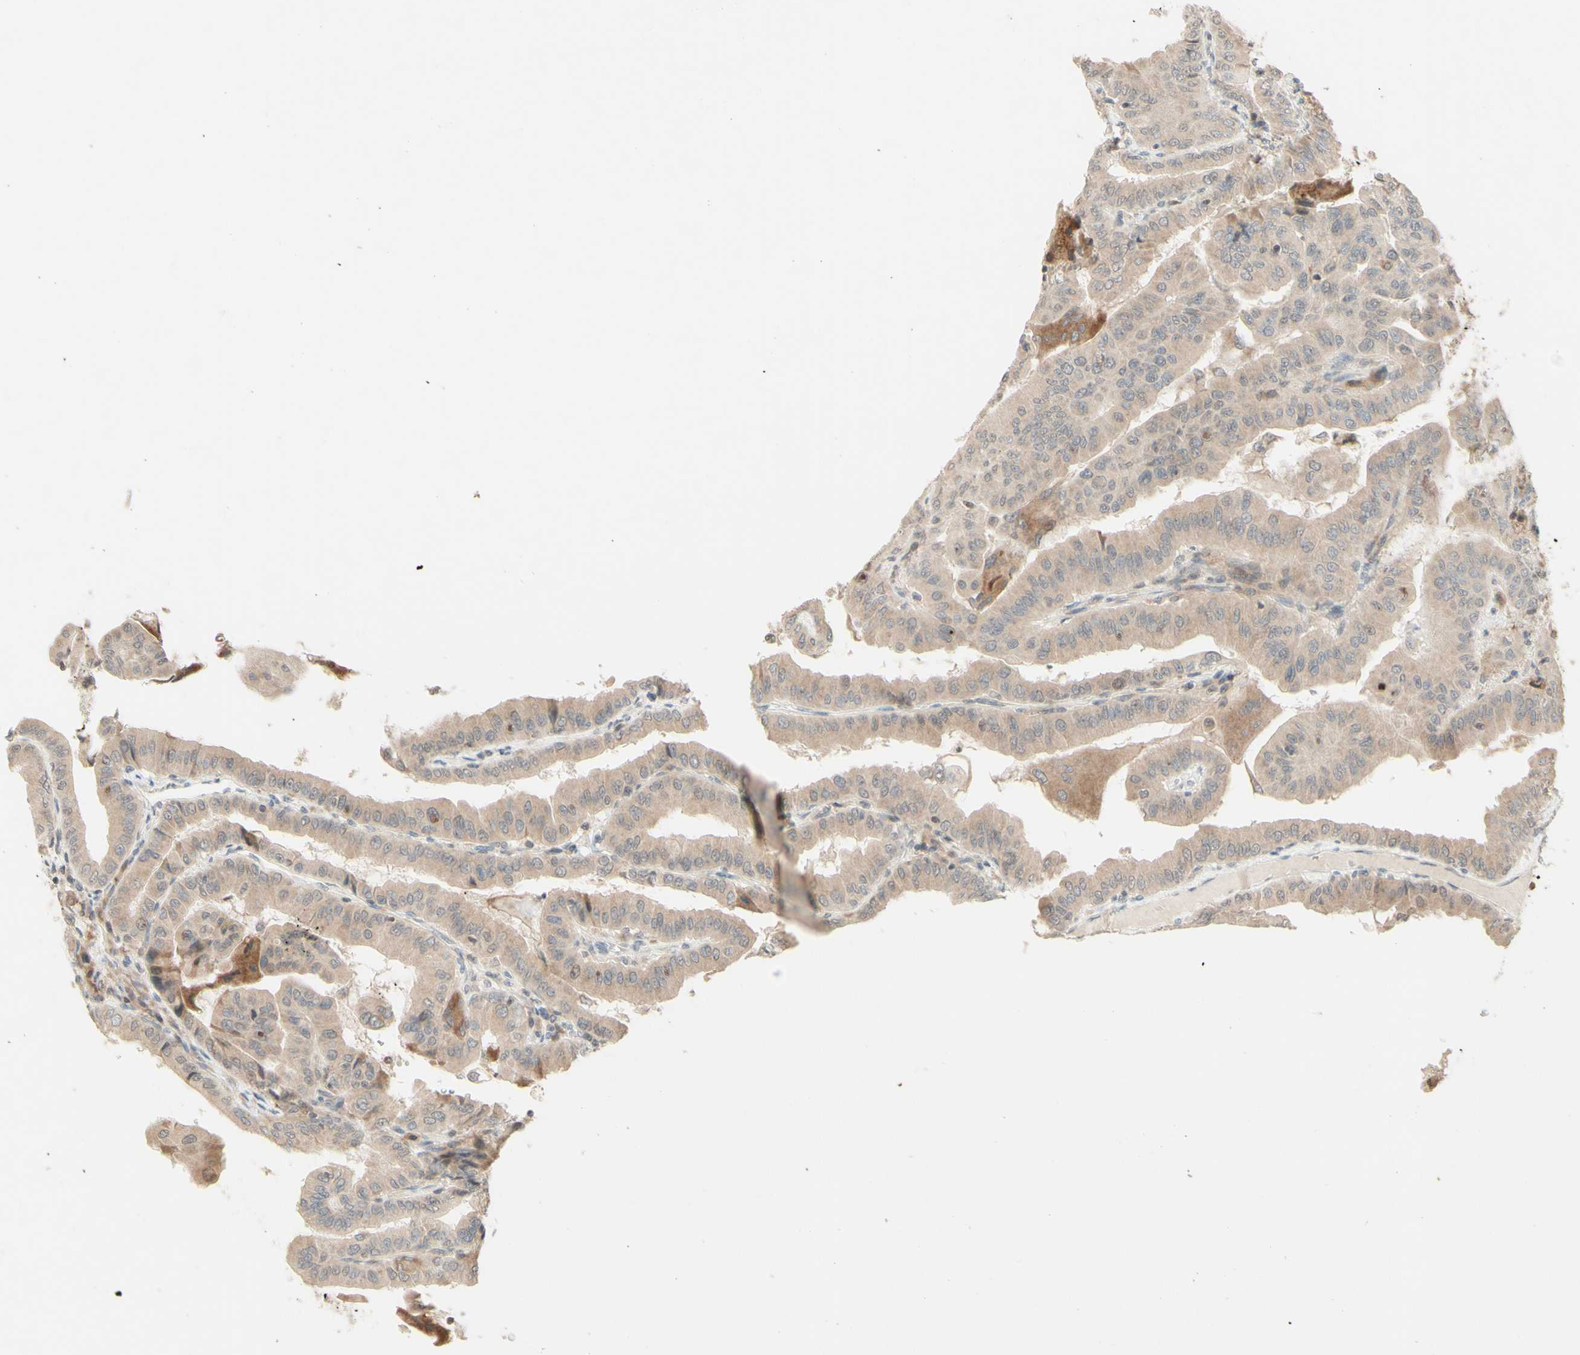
{"staining": {"intensity": "weak", "quantity": ">75%", "location": "cytoplasmic/membranous"}, "tissue": "thyroid cancer", "cell_type": "Tumor cells", "image_type": "cancer", "snomed": [{"axis": "morphology", "description": "Papillary adenocarcinoma, NOS"}, {"axis": "topography", "description": "Thyroid gland"}], "caption": "Thyroid papillary adenocarcinoma stained with IHC demonstrates weak cytoplasmic/membranous staining in about >75% of tumor cells. The staining was performed using DAB to visualize the protein expression in brown, while the nuclei were stained in blue with hematoxylin (Magnification: 20x).", "gene": "ZW10", "patient": {"sex": "male", "age": 33}}